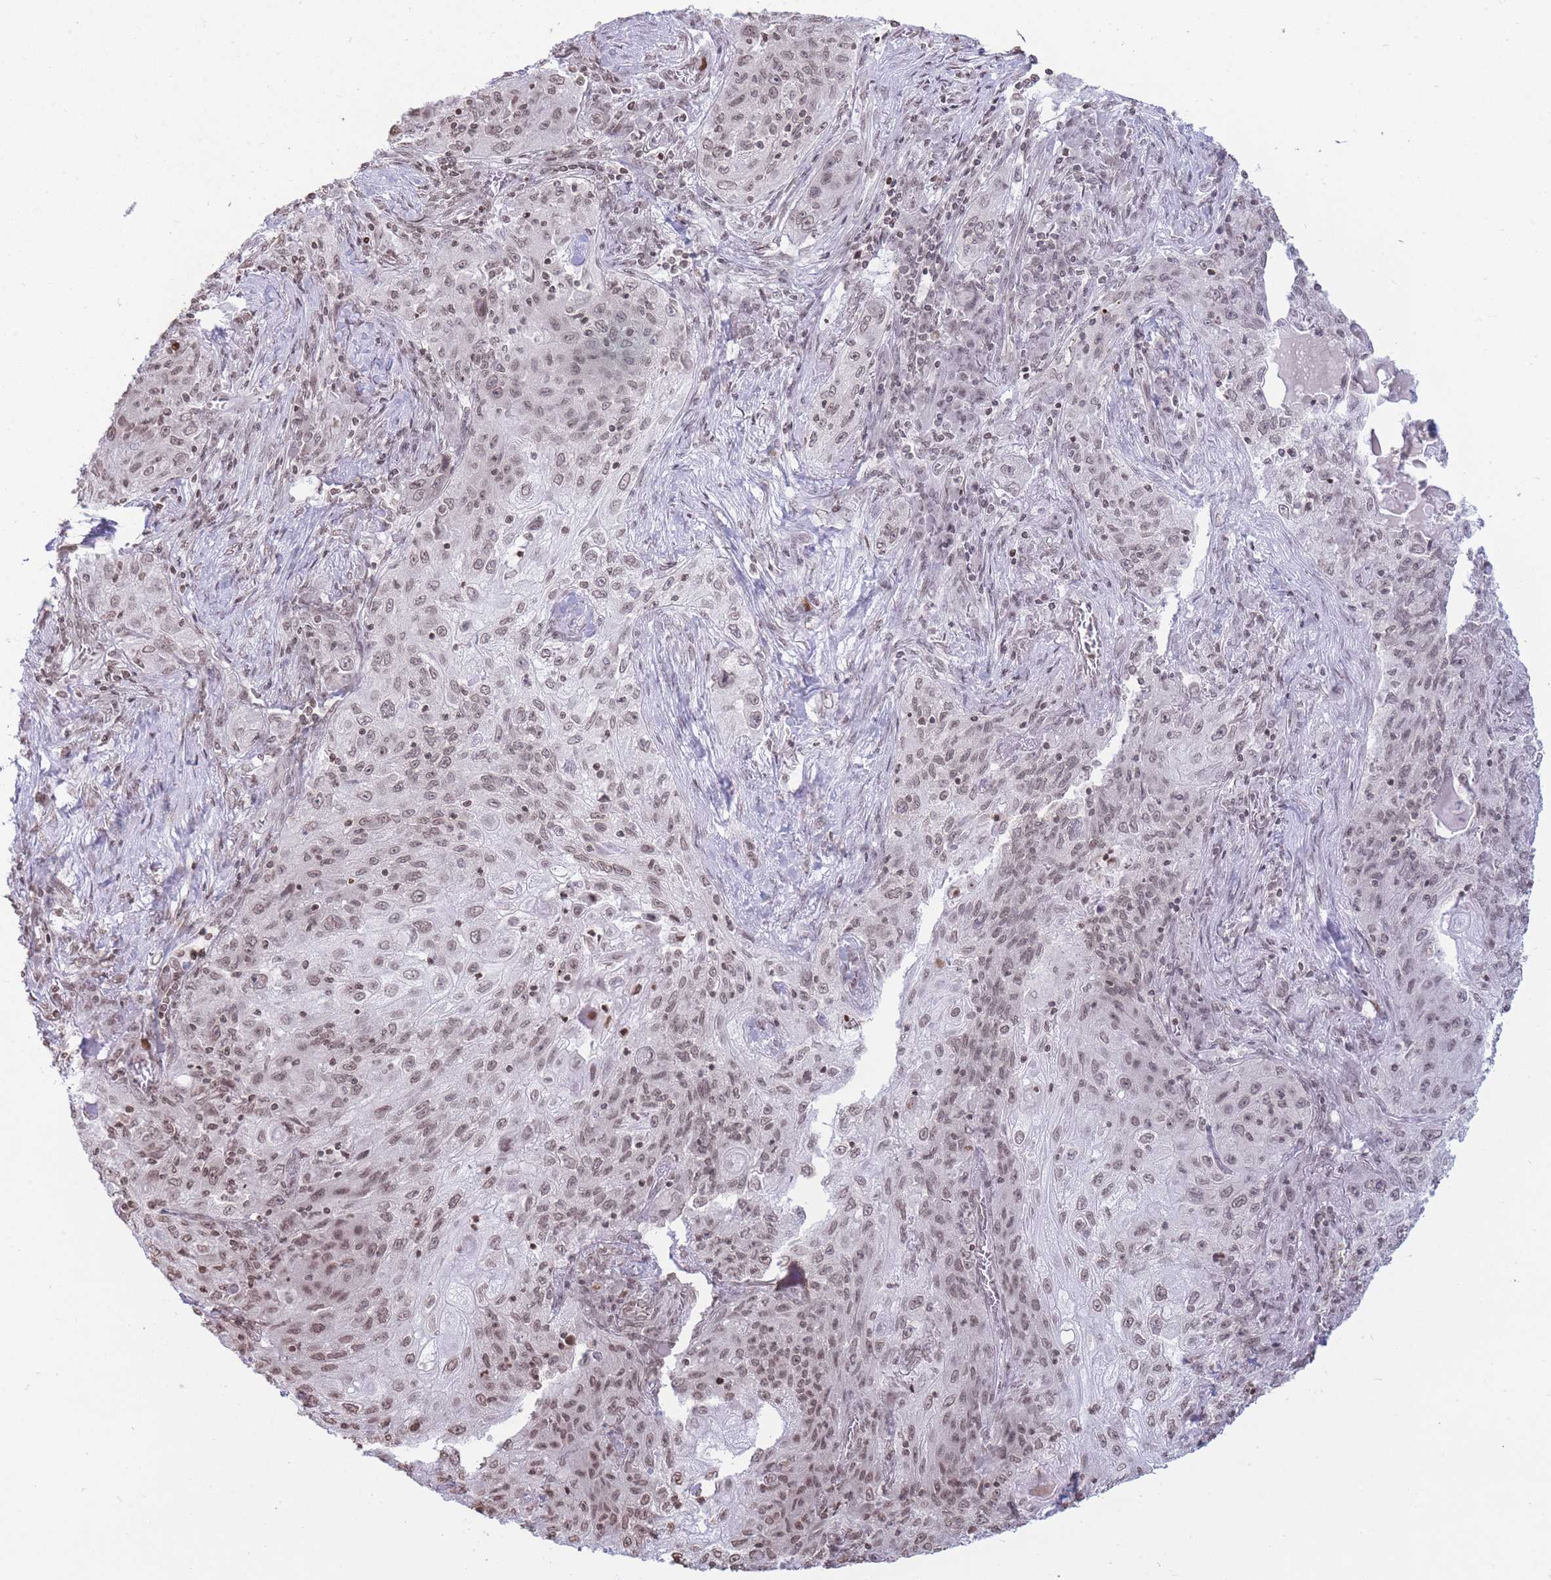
{"staining": {"intensity": "weak", "quantity": ">75%", "location": "nuclear"}, "tissue": "lung cancer", "cell_type": "Tumor cells", "image_type": "cancer", "snomed": [{"axis": "morphology", "description": "Squamous cell carcinoma, NOS"}, {"axis": "topography", "description": "Lung"}], "caption": "Lung cancer (squamous cell carcinoma) stained with a brown dye reveals weak nuclear positive positivity in approximately >75% of tumor cells.", "gene": "SHISAL1", "patient": {"sex": "female", "age": 69}}